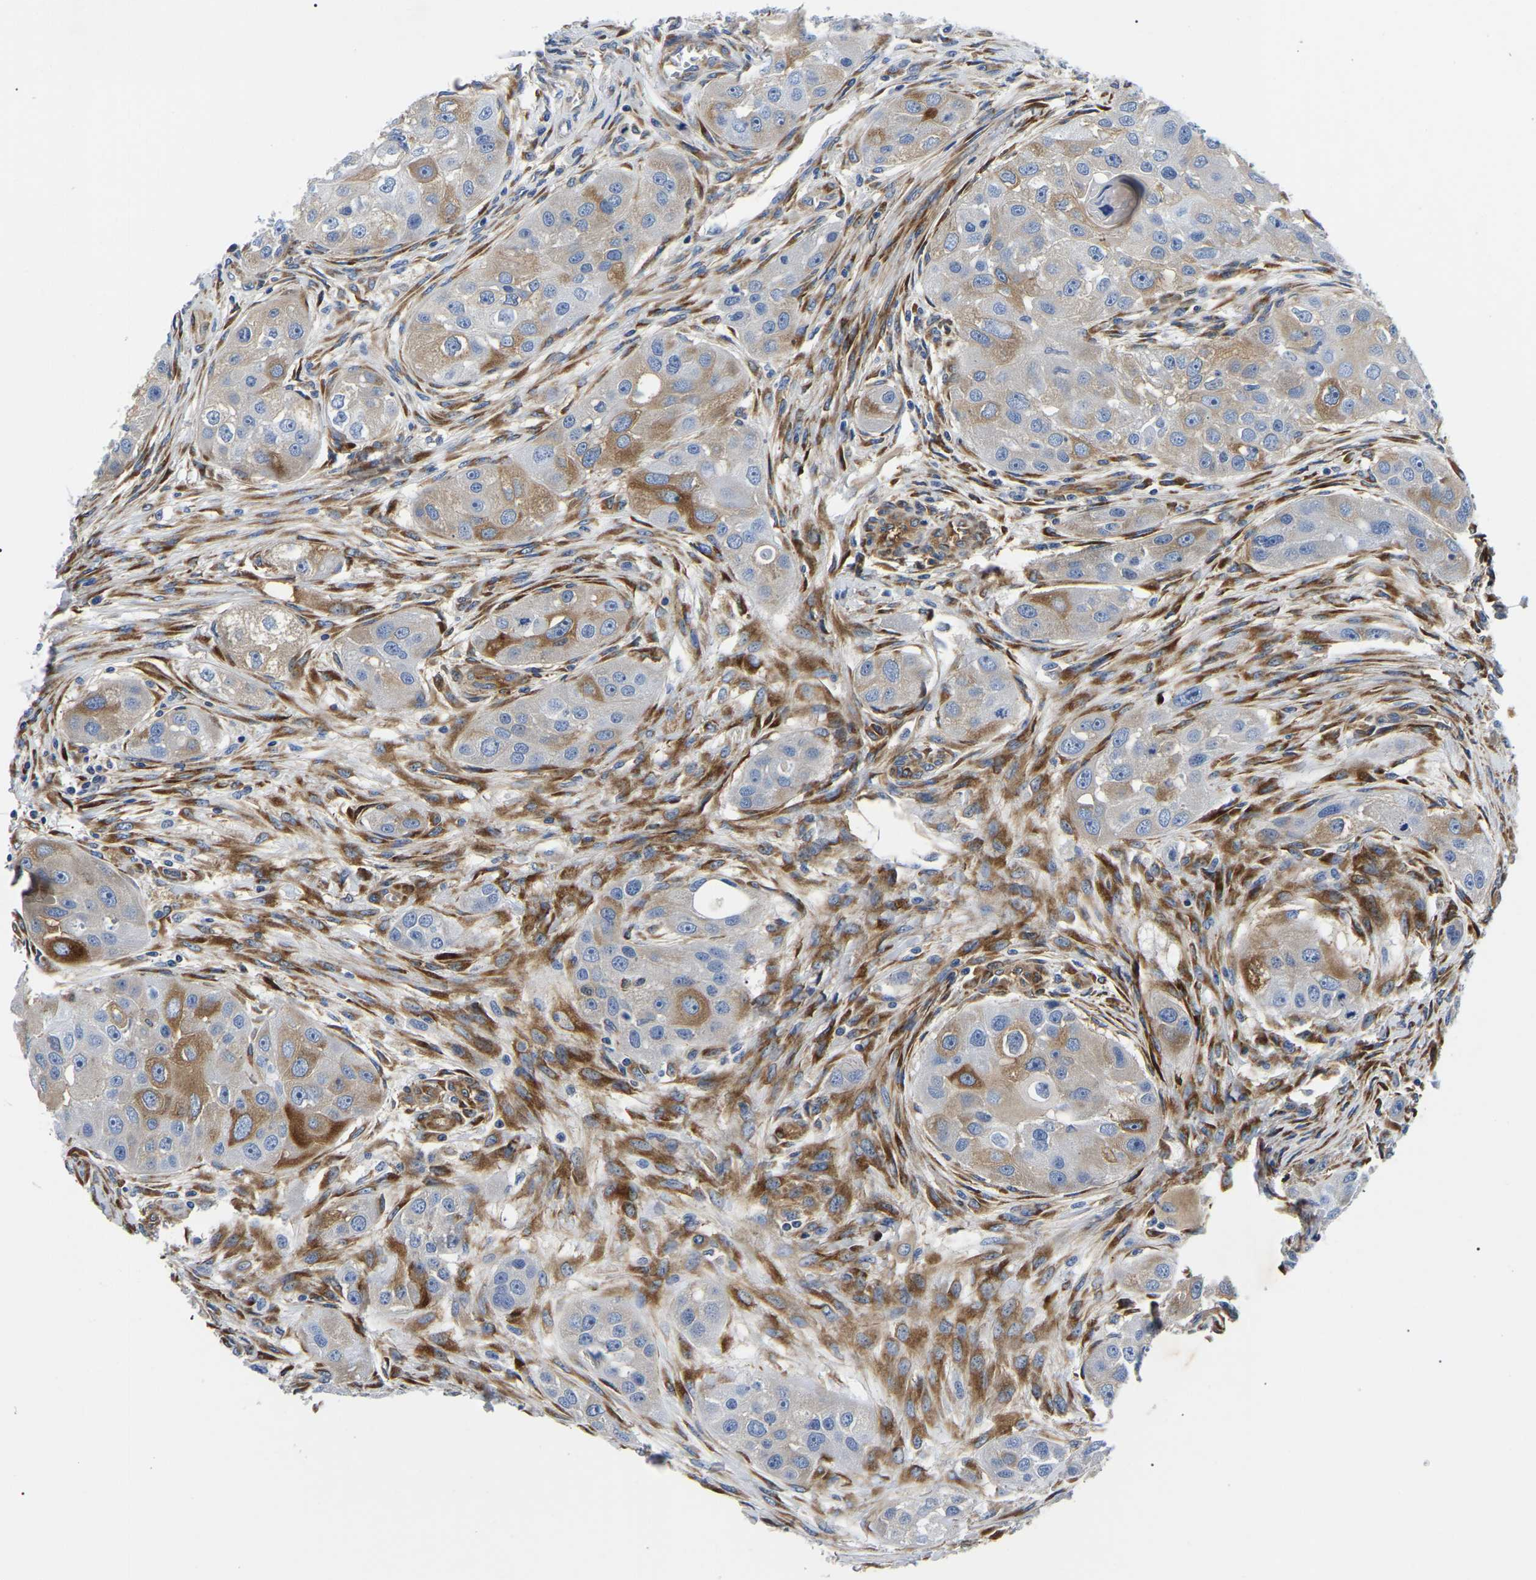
{"staining": {"intensity": "moderate", "quantity": "25%-75%", "location": "cytoplasmic/membranous"}, "tissue": "head and neck cancer", "cell_type": "Tumor cells", "image_type": "cancer", "snomed": [{"axis": "morphology", "description": "Normal tissue, NOS"}, {"axis": "morphology", "description": "Squamous cell carcinoma, NOS"}, {"axis": "topography", "description": "Skeletal muscle"}, {"axis": "topography", "description": "Head-Neck"}], "caption": "Immunohistochemistry (IHC) of head and neck squamous cell carcinoma shows medium levels of moderate cytoplasmic/membranous staining in approximately 25%-75% of tumor cells.", "gene": "DUSP8", "patient": {"sex": "male", "age": 51}}